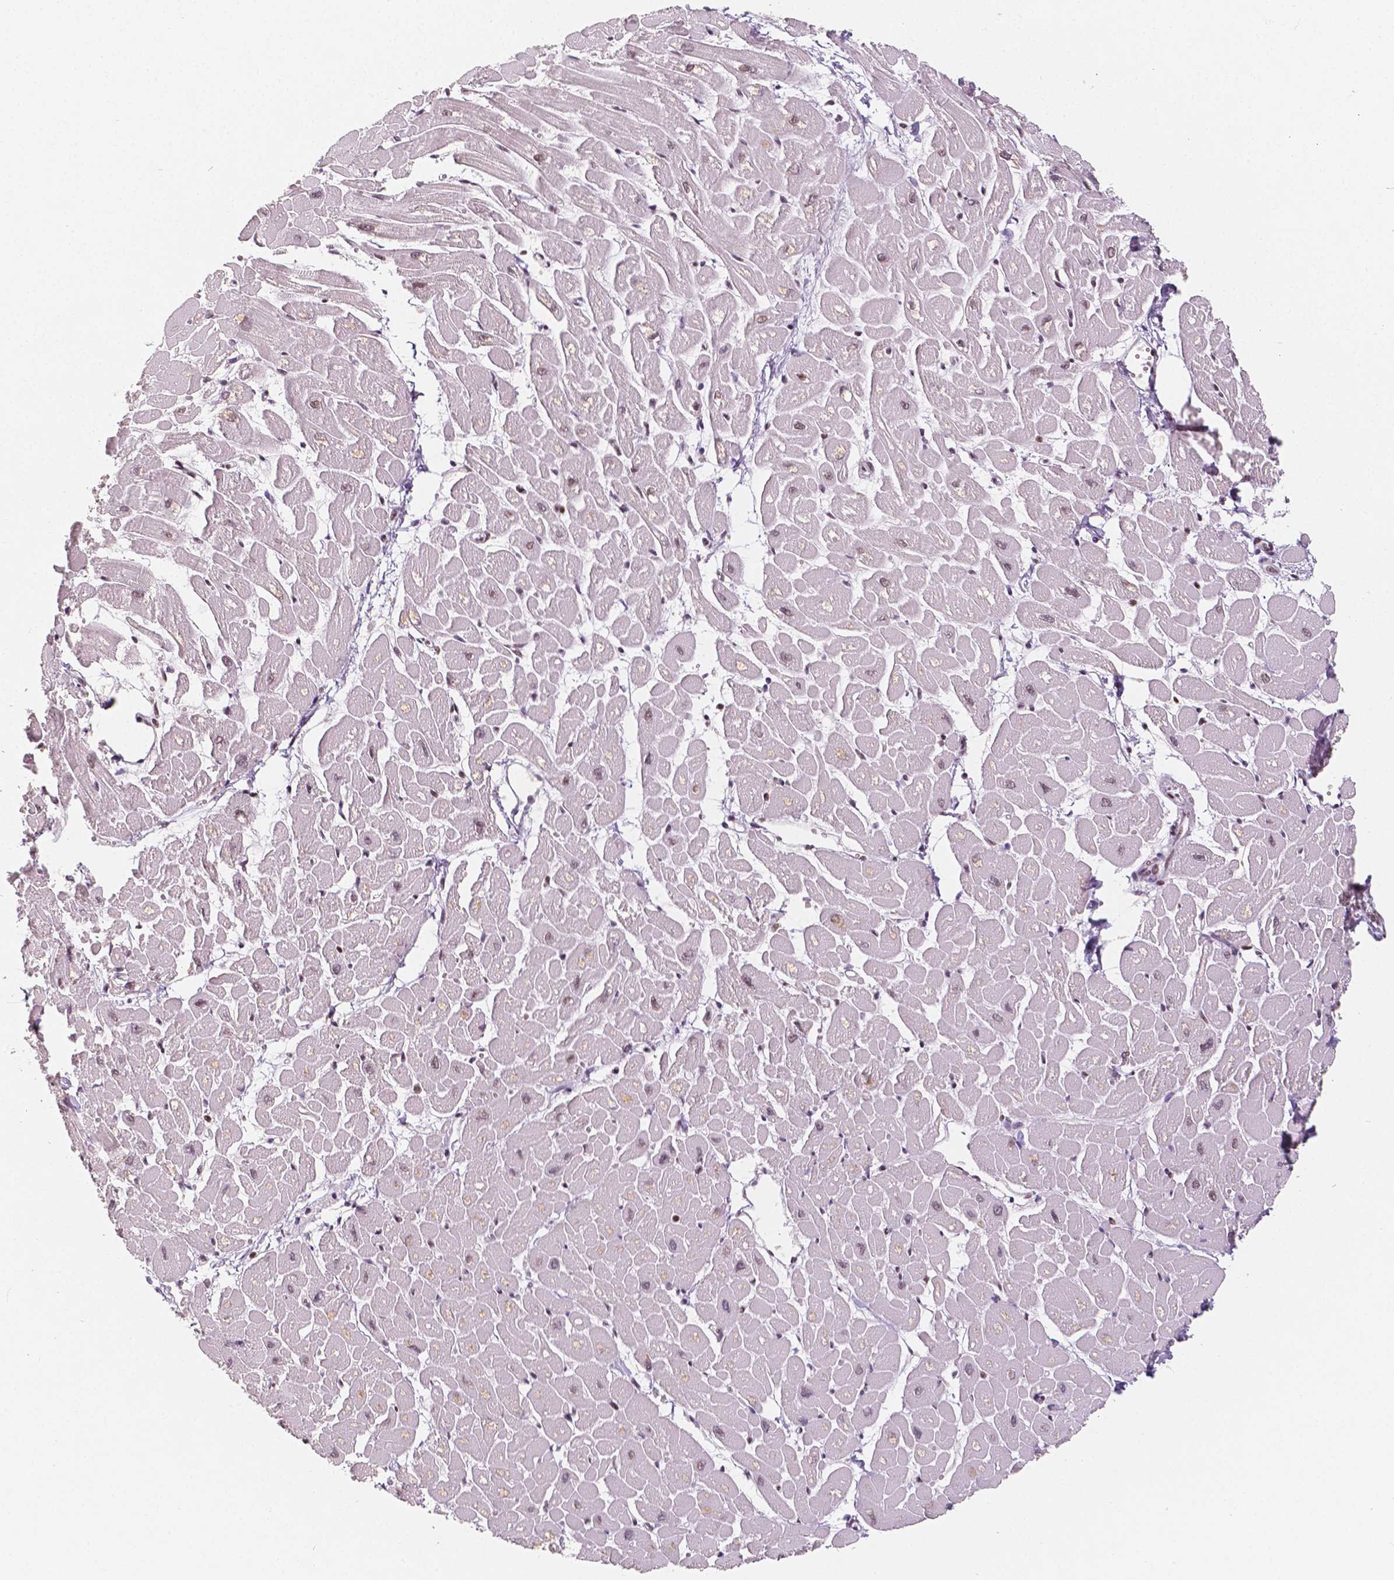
{"staining": {"intensity": "moderate", "quantity": "<25%", "location": "nuclear"}, "tissue": "heart muscle", "cell_type": "Cardiomyocytes", "image_type": "normal", "snomed": [{"axis": "morphology", "description": "Normal tissue, NOS"}, {"axis": "topography", "description": "Heart"}], "caption": "The photomicrograph exhibits staining of benign heart muscle, revealing moderate nuclear protein staining (brown color) within cardiomyocytes.", "gene": "HDAC1", "patient": {"sex": "male", "age": 57}}